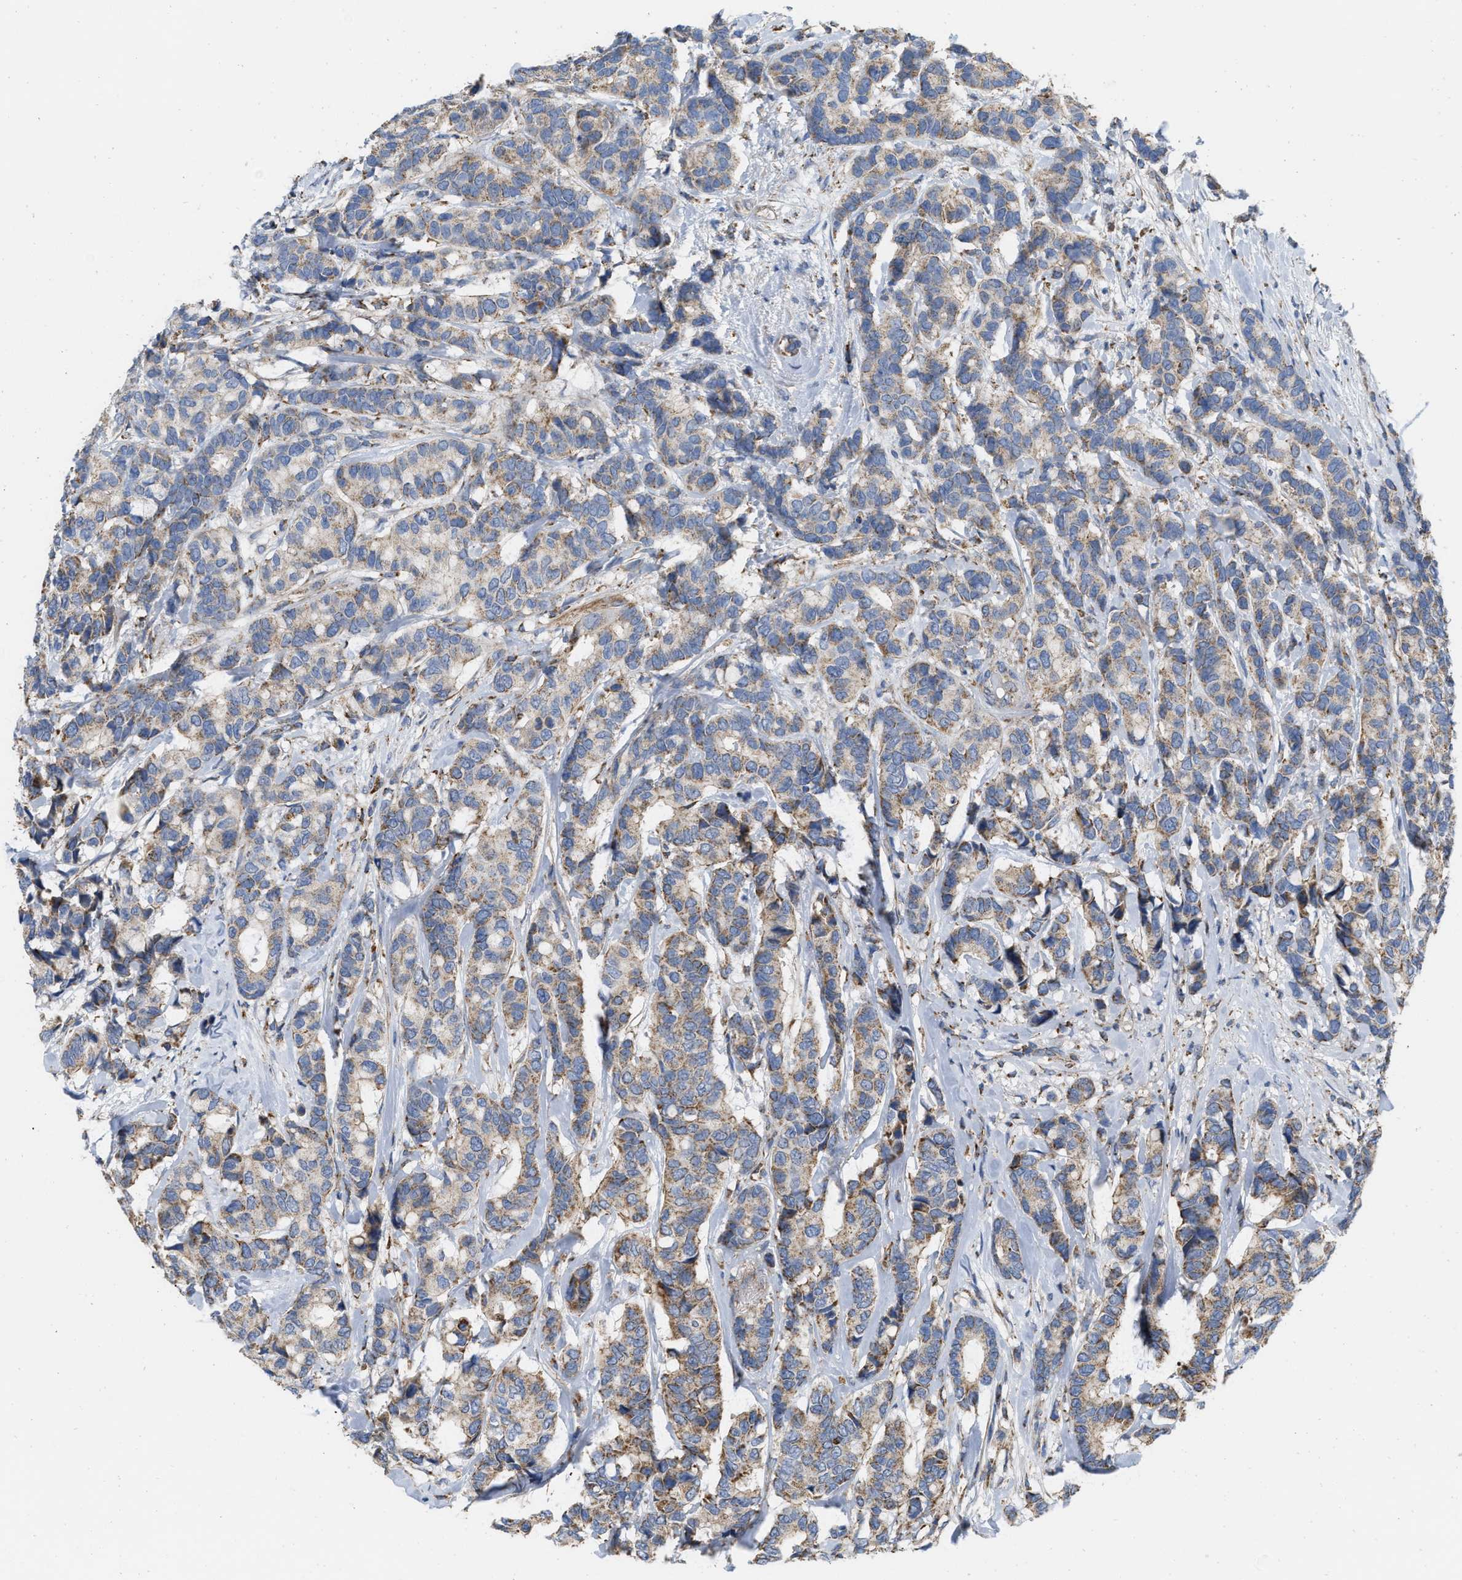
{"staining": {"intensity": "moderate", "quantity": "25%-75%", "location": "cytoplasmic/membranous"}, "tissue": "breast cancer", "cell_type": "Tumor cells", "image_type": "cancer", "snomed": [{"axis": "morphology", "description": "Duct carcinoma"}, {"axis": "topography", "description": "Breast"}], "caption": "Moderate cytoplasmic/membranous protein staining is appreciated in approximately 25%-75% of tumor cells in breast cancer.", "gene": "GRB10", "patient": {"sex": "female", "age": 87}}